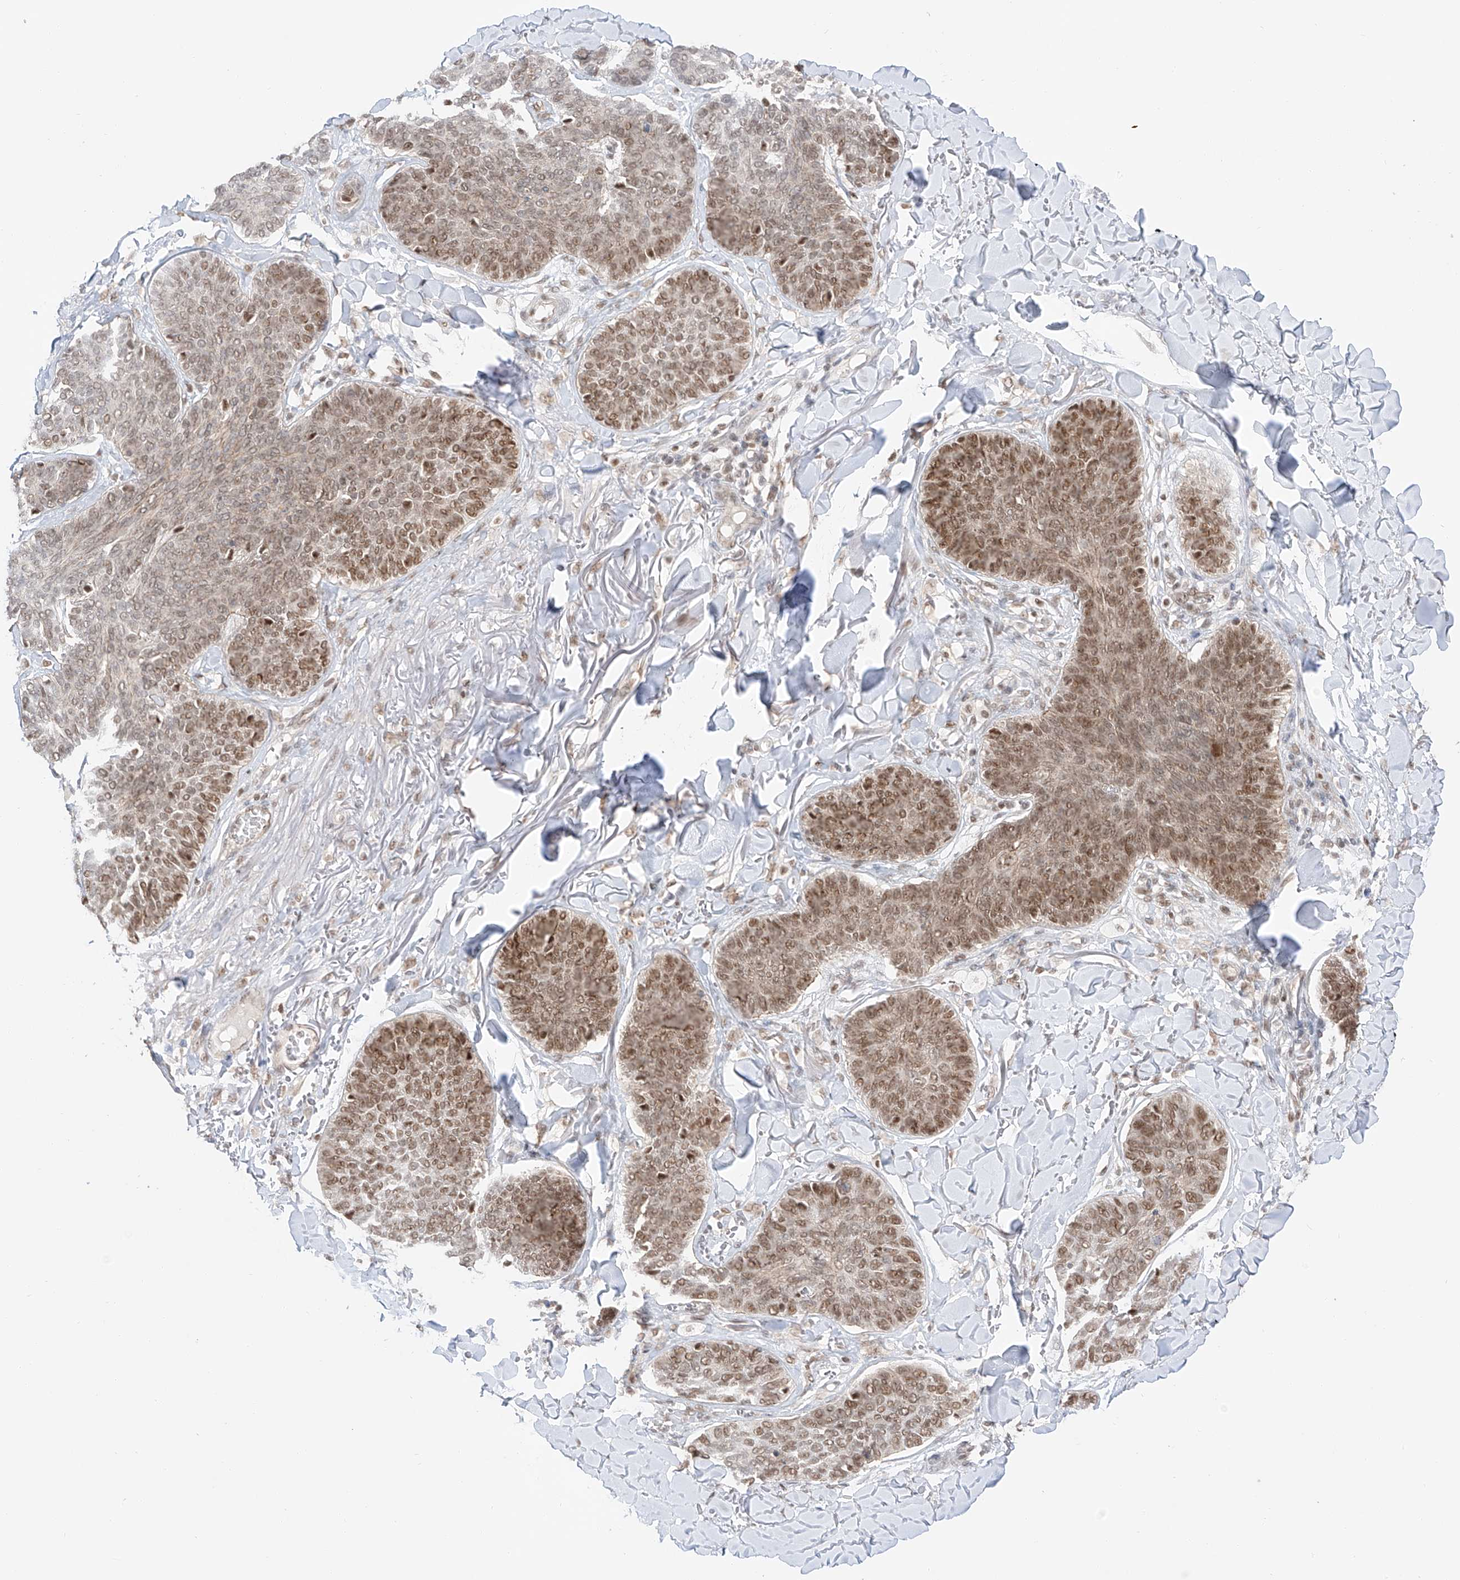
{"staining": {"intensity": "moderate", "quantity": ">75%", "location": "nuclear"}, "tissue": "skin cancer", "cell_type": "Tumor cells", "image_type": "cancer", "snomed": [{"axis": "morphology", "description": "Basal cell carcinoma"}, {"axis": "topography", "description": "Skin"}], "caption": "Basal cell carcinoma (skin) stained for a protein shows moderate nuclear positivity in tumor cells. The staining was performed using DAB, with brown indicating positive protein expression. Nuclei are stained blue with hematoxylin.", "gene": "POGK", "patient": {"sex": "male", "age": 85}}